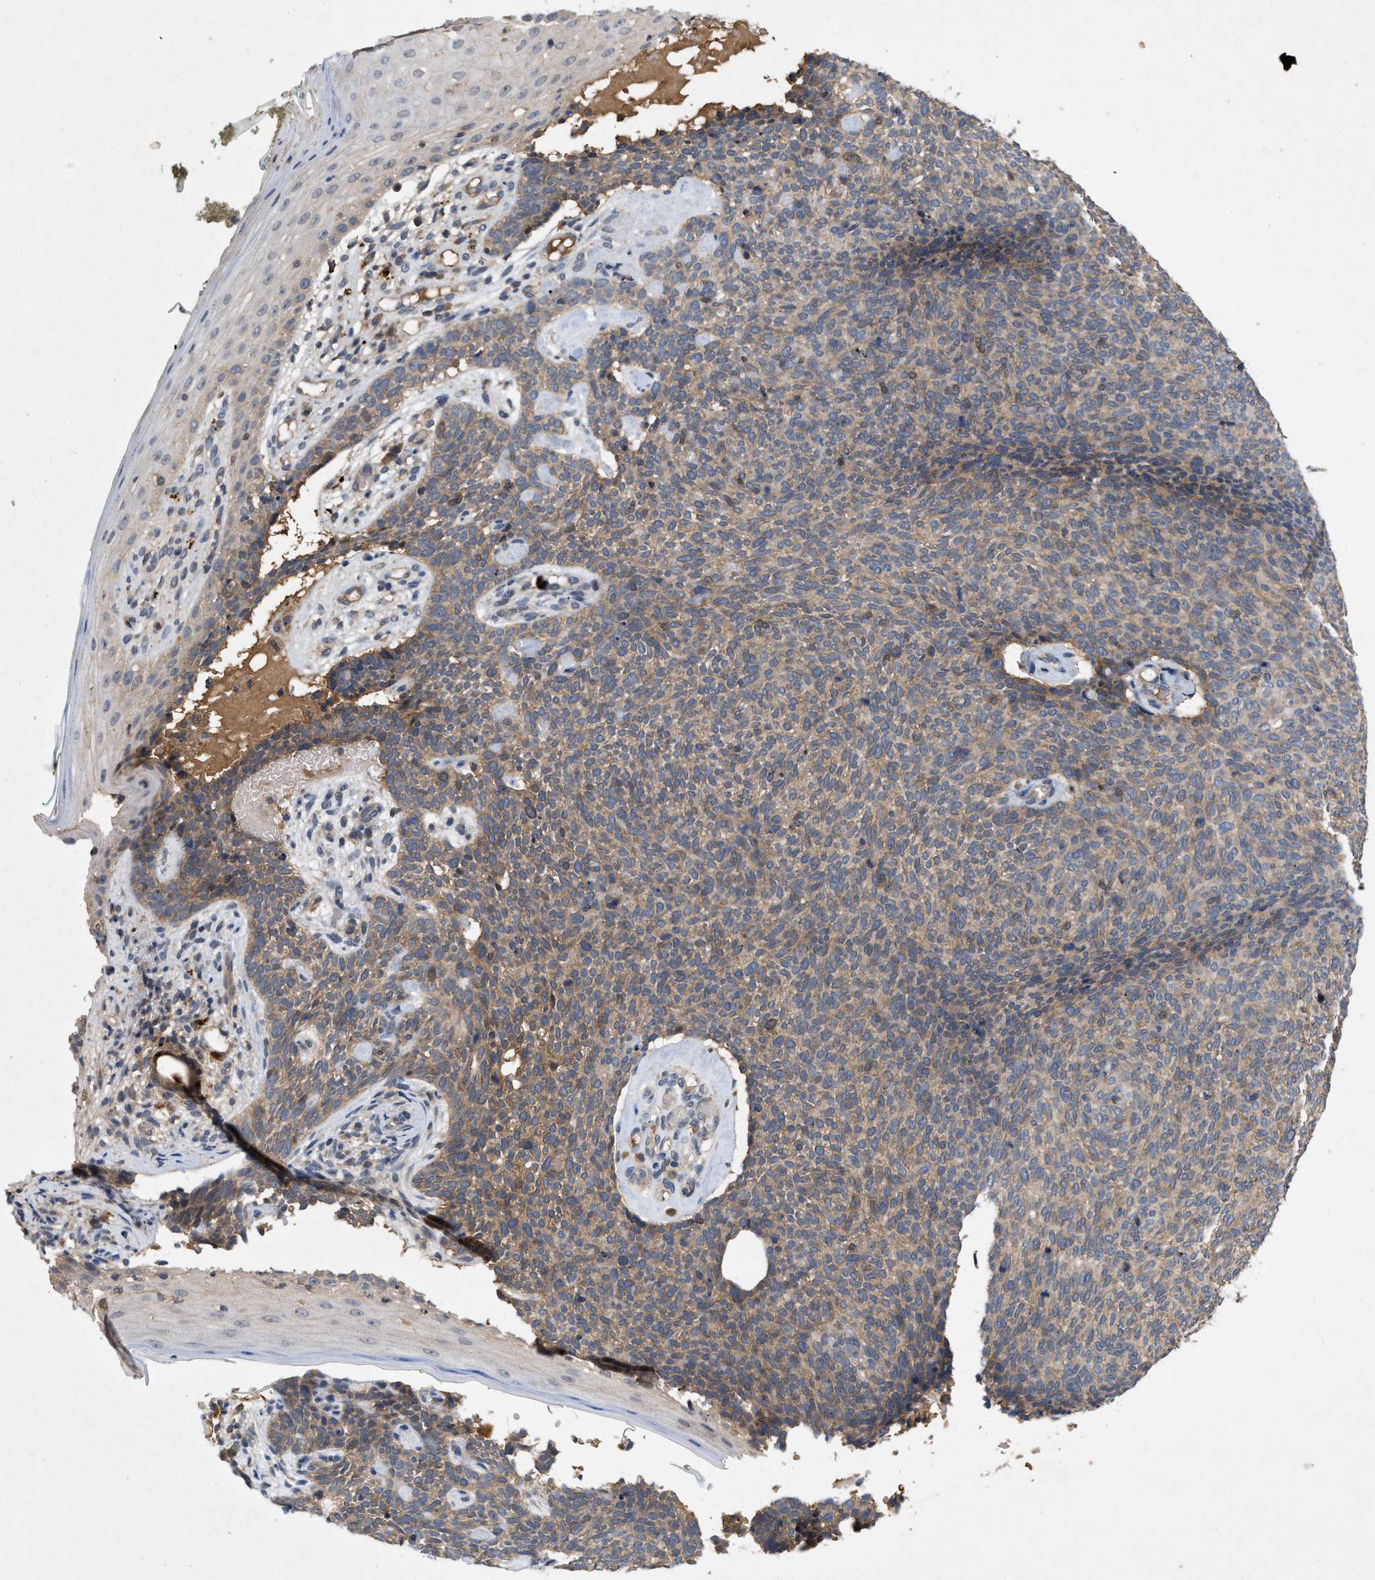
{"staining": {"intensity": "moderate", "quantity": ">75%", "location": "cytoplasmic/membranous"}, "tissue": "skin cancer", "cell_type": "Tumor cells", "image_type": "cancer", "snomed": [{"axis": "morphology", "description": "Basal cell carcinoma"}, {"axis": "topography", "description": "Skin"}], "caption": "Human basal cell carcinoma (skin) stained with a protein marker reveals moderate staining in tumor cells.", "gene": "LPAR2", "patient": {"sex": "female", "age": 84}}